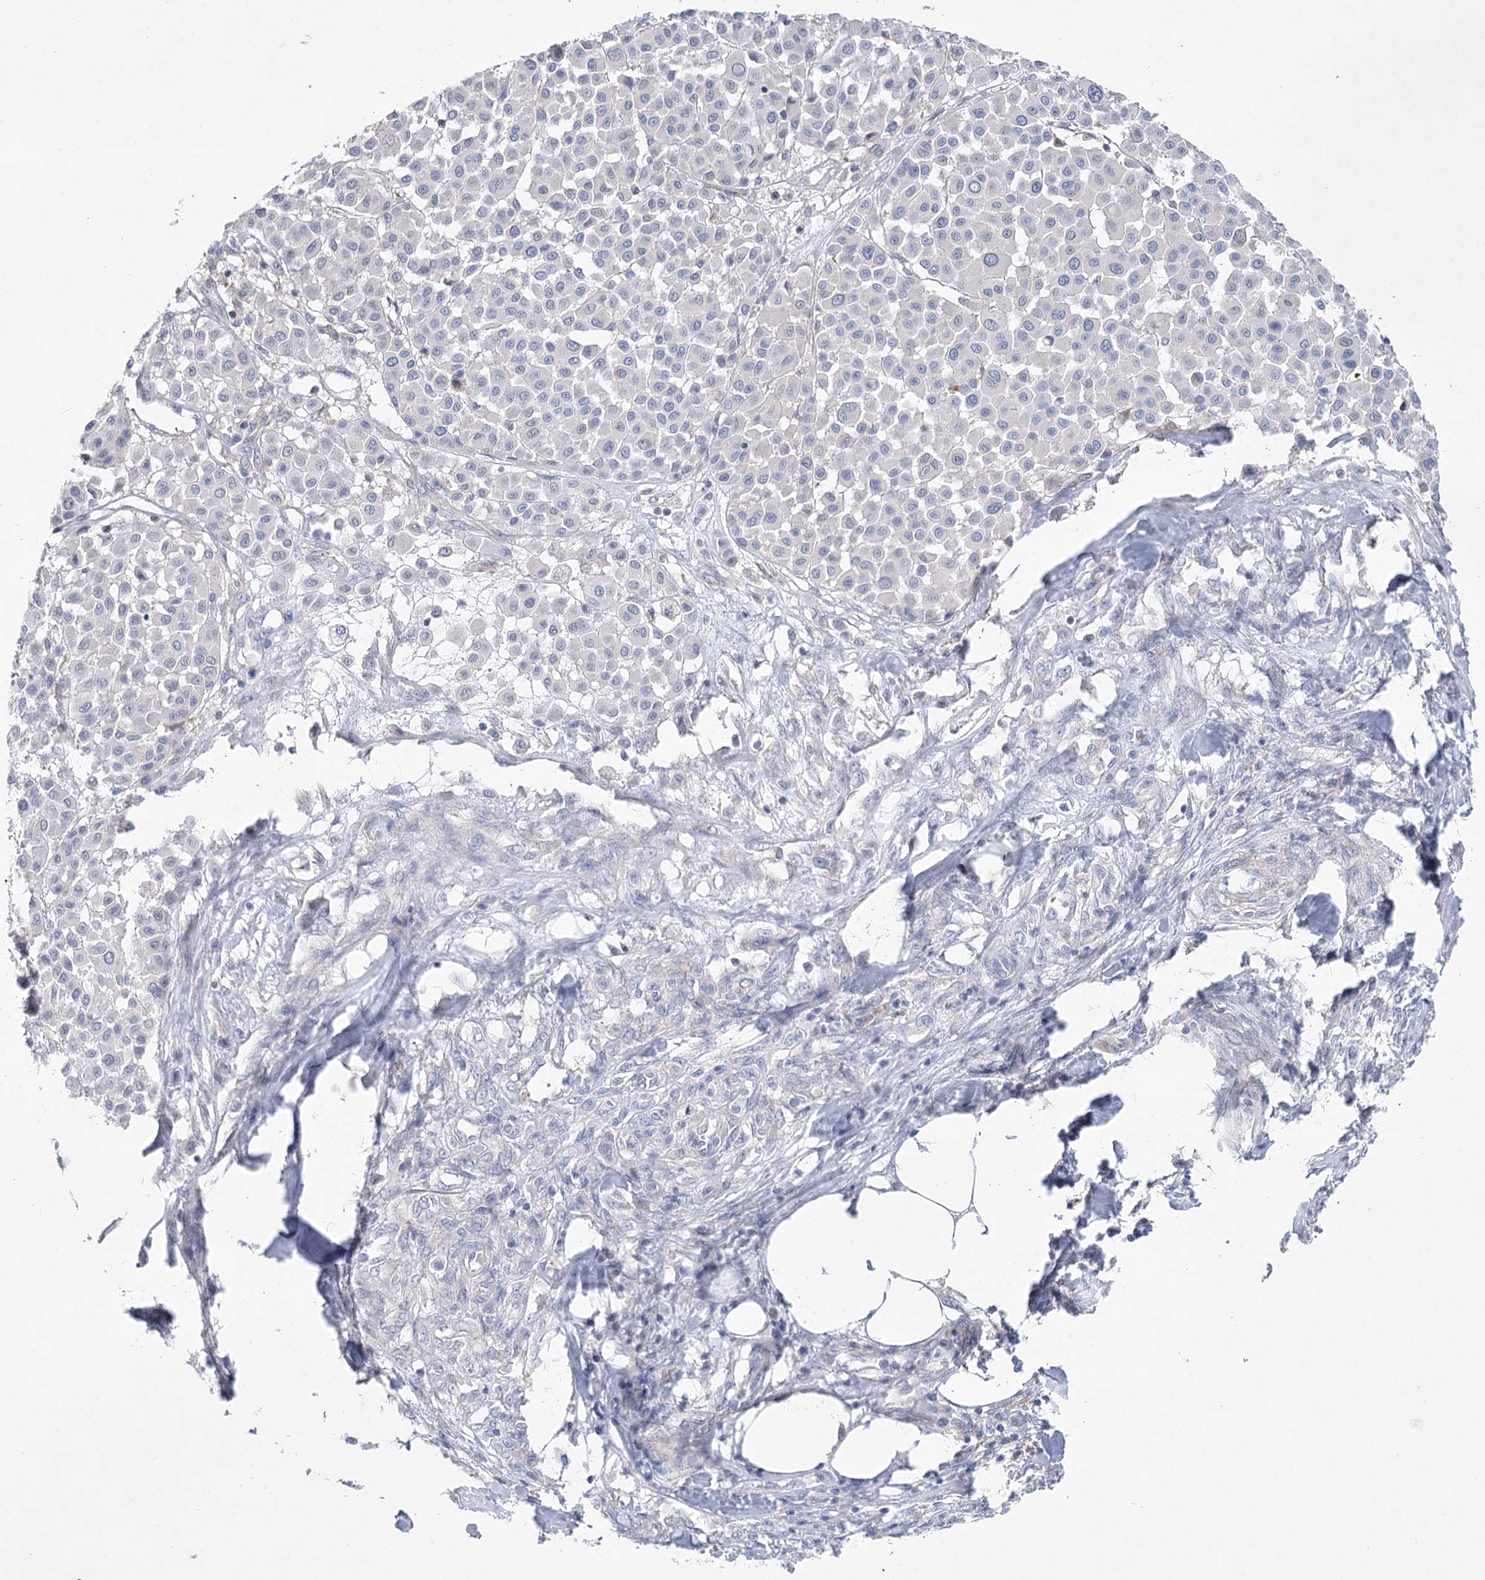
{"staining": {"intensity": "negative", "quantity": "none", "location": "none"}, "tissue": "melanoma", "cell_type": "Tumor cells", "image_type": "cancer", "snomed": [{"axis": "morphology", "description": "Malignant melanoma, Metastatic site"}, {"axis": "topography", "description": "Soft tissue"}], "caption": "Immunohistochemical staining of human malignant melanoma (metastatic site) demonstrates no significant staining in tumor cells.", "gene": "SCN11A", "patient": {"sex": "male", "age": 41}}